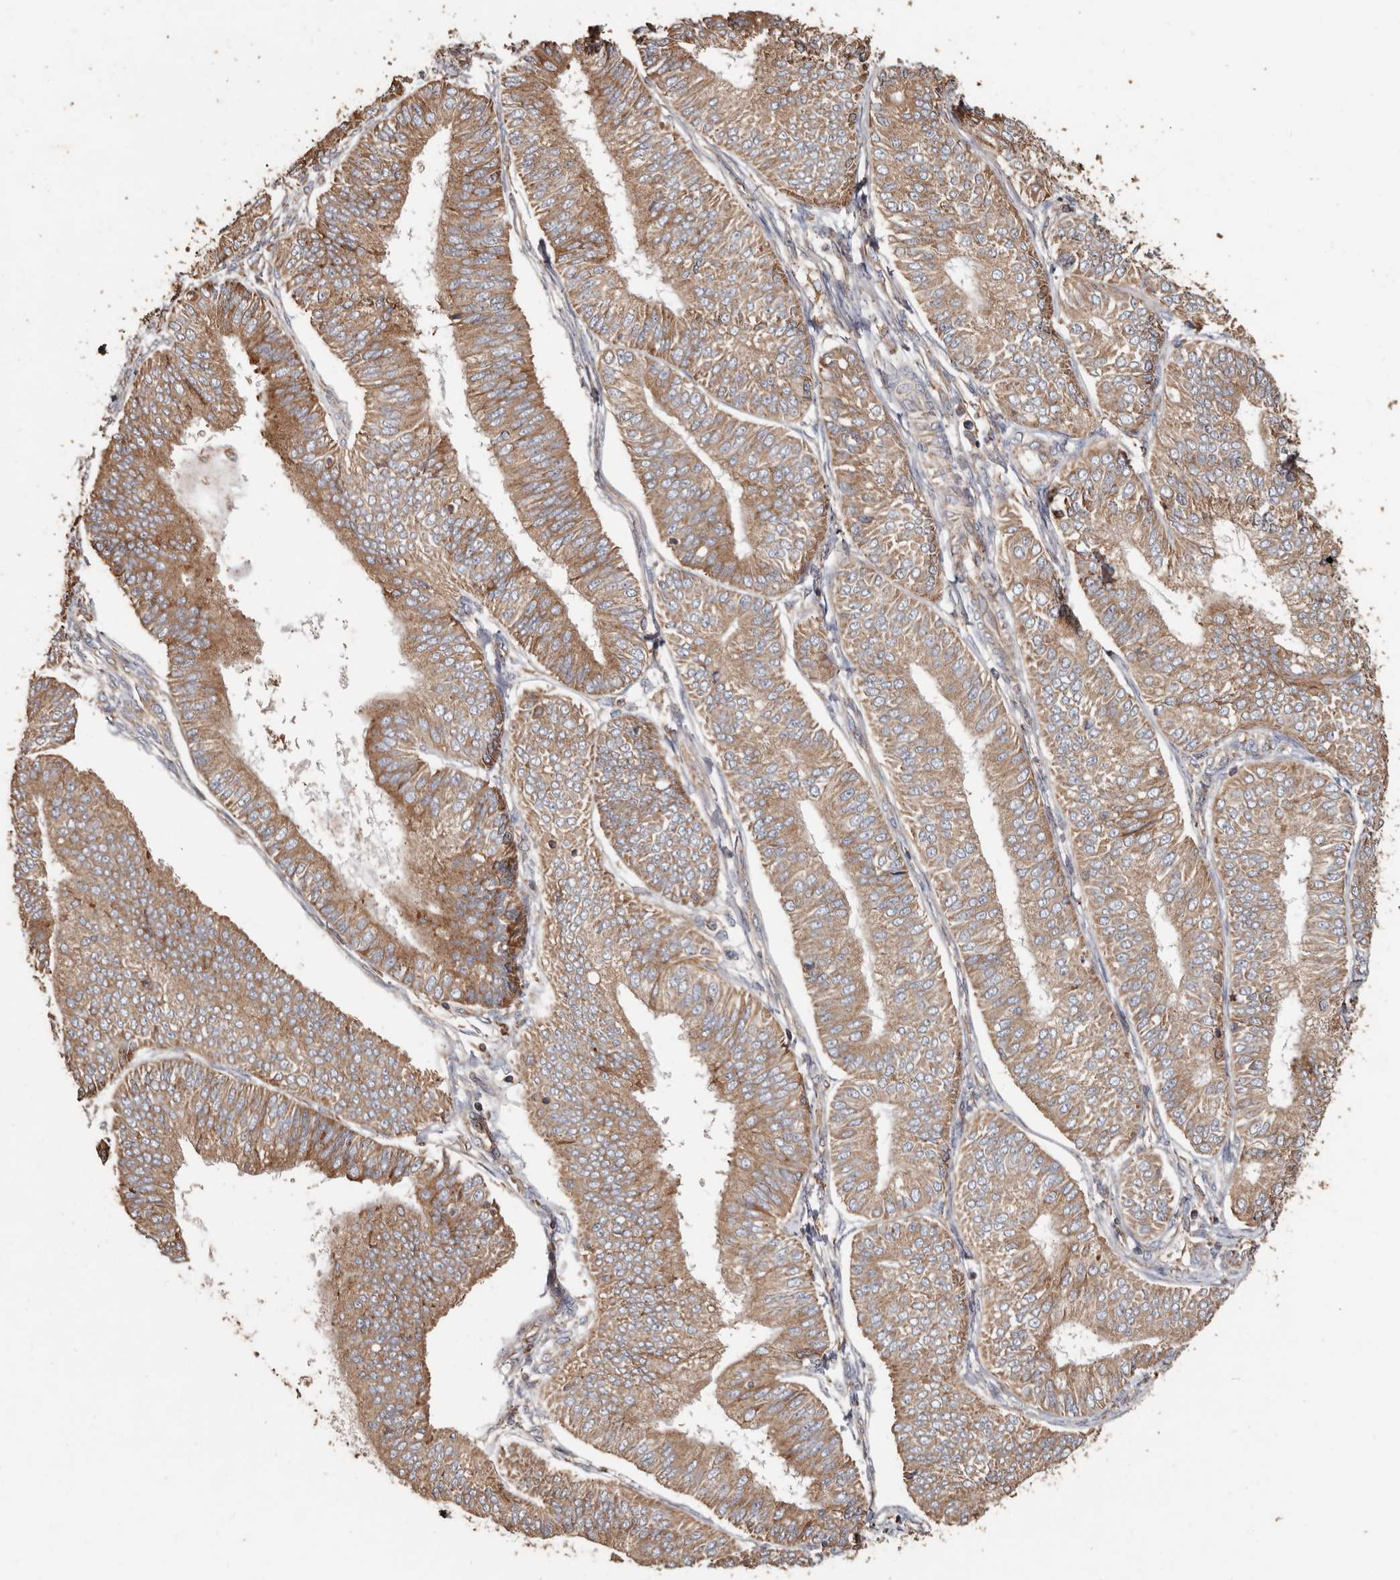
{"staining": {"intensity": "moderate", "quantity": ">75%", "location": "cytoplasmic/membranous"}, "tissue": "endometrial cancer", "cell_type": "Tumor cells", "image_type": "cancer", "snomed": [{"axis": "morphology", "description": "Adenocarcinoma, NOS"}, {"axis": "topography", "description": "Endometrium"}], "caption": "Immunohistochemistry micrograph of human adenocarcinoma (endometrial) stained for a protein (brown), which reveals medium levels of moderate cytoplasmic/membranous expression in about >75% of tumor cells.", "gene": "OSGIN2", "patient": {"sex": "female", "age": 58}}